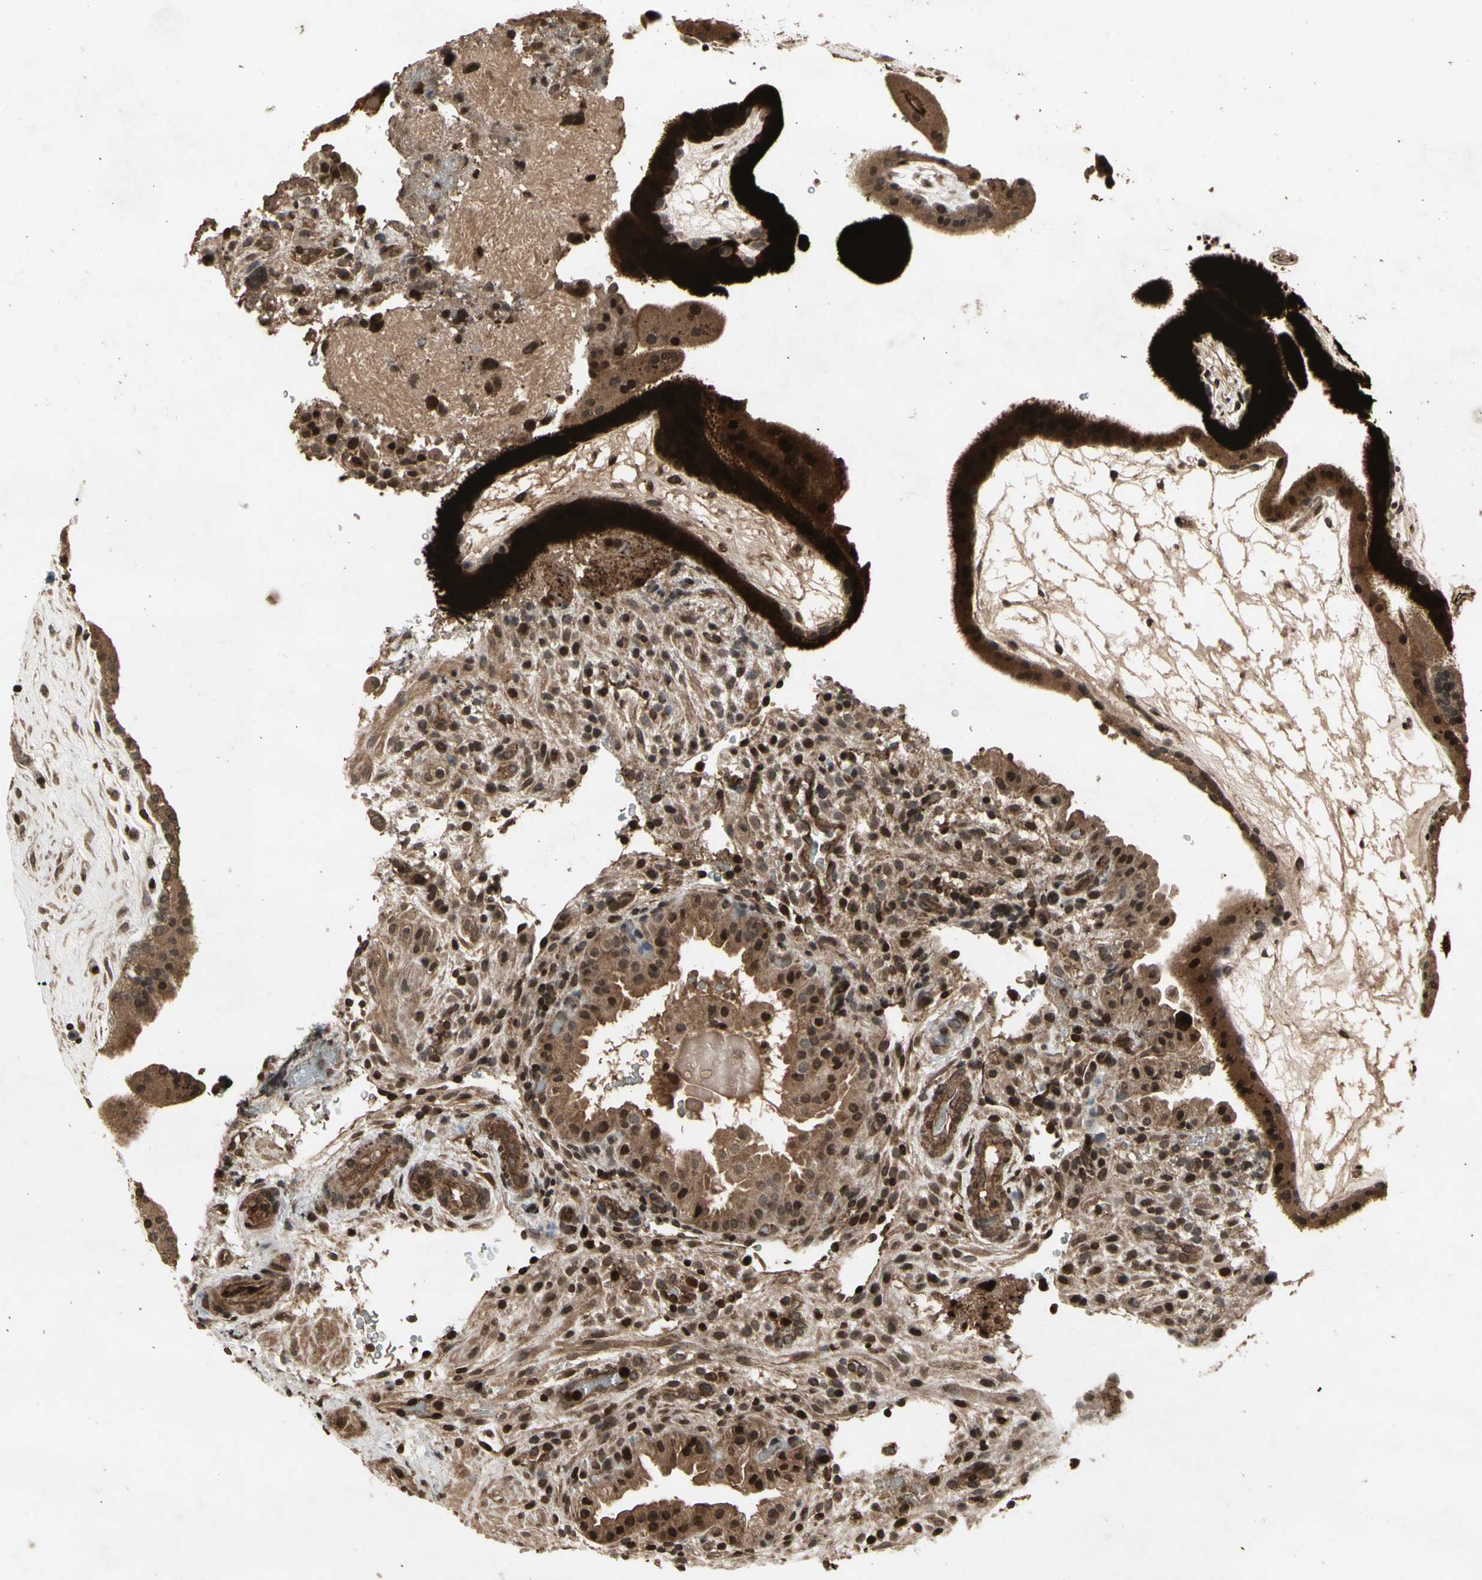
{"staining": {"intensity": "moderate", "quantity": ">75%", "location": "cytoplasmic/membranous,nuclear"}, "tissue": "placenta", "cell_type": "Decidual cells", "image_type": "normal", "snomed": [{"axis": "morphology", "description": "Normal tissue, NOS"}, {"axis": "topography", "description": "Placenta"}], "caption": "High-power microscopy captured an immunohistochemistry (IHC) histopathology image of unremarkable placenta, revealing moderate cytoplasmic/membranous,nuclear expression in approximately >75% of decidual cells. (DAB (3,3'-diaminobenzidine) IHC with brightfield microscopy, high magnification).", "gene": "GLRX", "patient": {"sex": "female", "age": 19}}